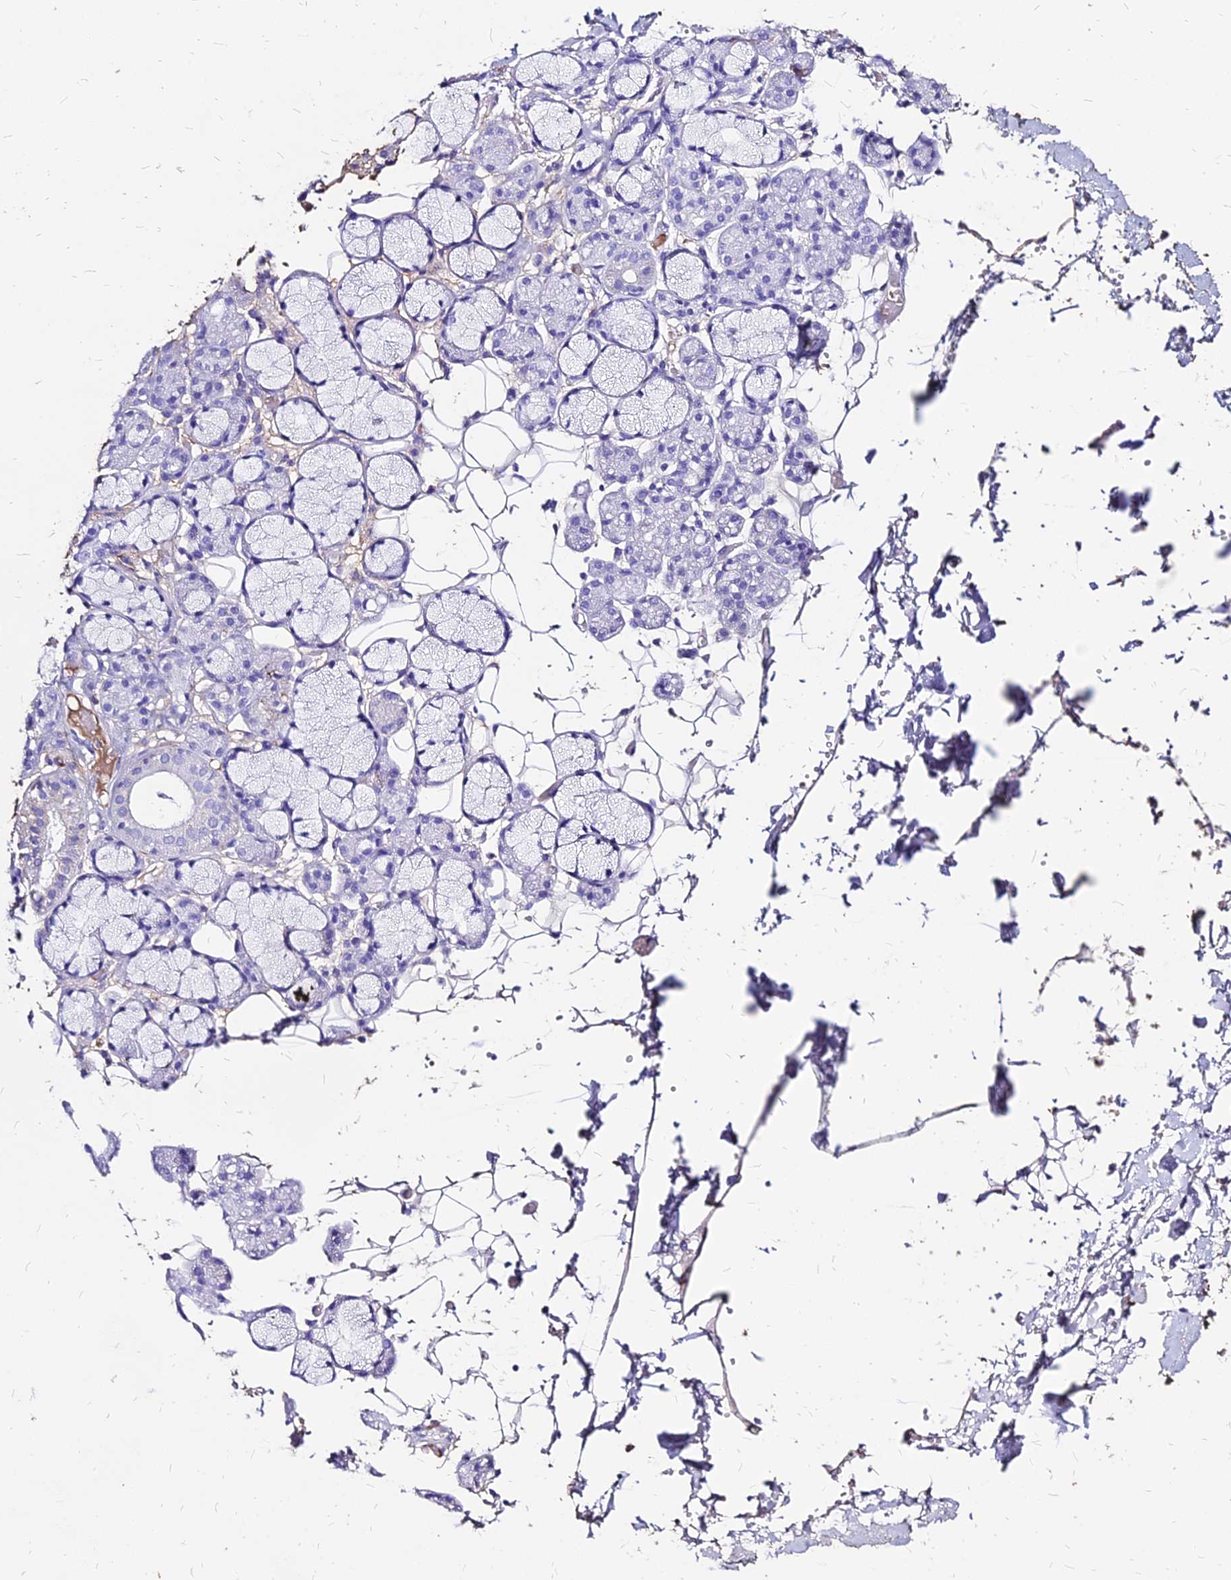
{"staining": {"intensity": "negative", "quantity": "none", "location": "none"}, "tissue": "salivary gland", "cell_type": "Glandular cells", "image_type": "normal", "snomed": [{"axis": "morphology", "description": "Normal tissue, NOS"}, {"axis": "topography", "description": "Salivary gland"}], "caption": "Unremarkable salivary gland was stained to show a protein in brown. There is no significant positivity in glandular cells. (IHC, brightfield microscopy, high magnification).", "gene": "NME5", "patient": {"sex": "male", "age": 63}}